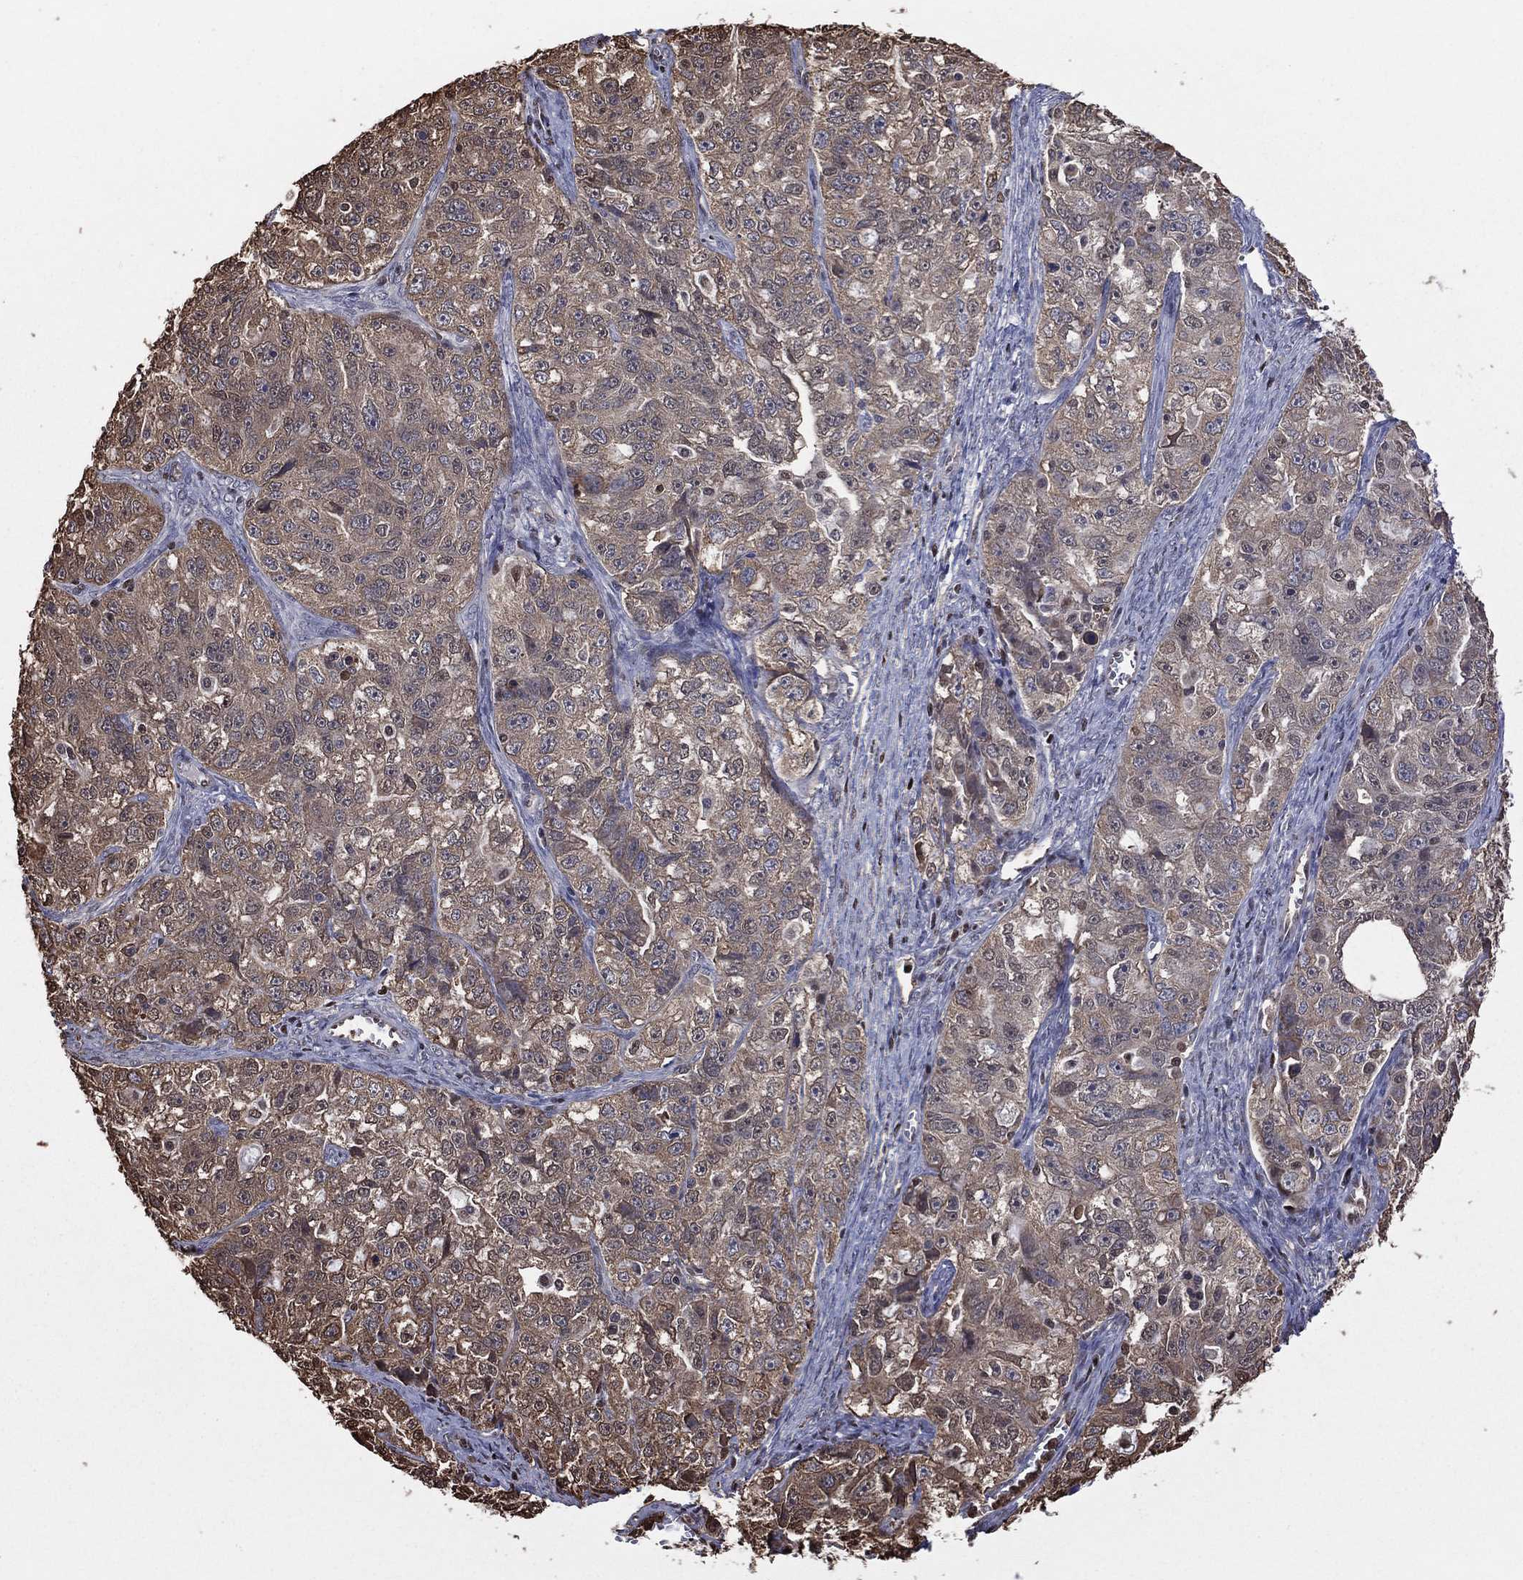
{"staining": {"intensity": "moderate", "quantity": "25%-75%", "location": "cytoplasmic/membranous"}, "tissue": "ovarian cancer", "cell_type": "Tumor cells", "image_type": "cancer", "snomed": [{"axis": "morphology", "description": "Cystadenocarcinoma, serous, NOS"}, {"axis": "topography", "description": "Ovary"}], "caption": "Protein positivity by immunohistochemistry displays moderate cytoplasmic/membranous expression in about 25%-75% of tumor cells in ovarian cancer.", "gene": "GAPDH", "patient": {"sex": "female", "age": 51}}